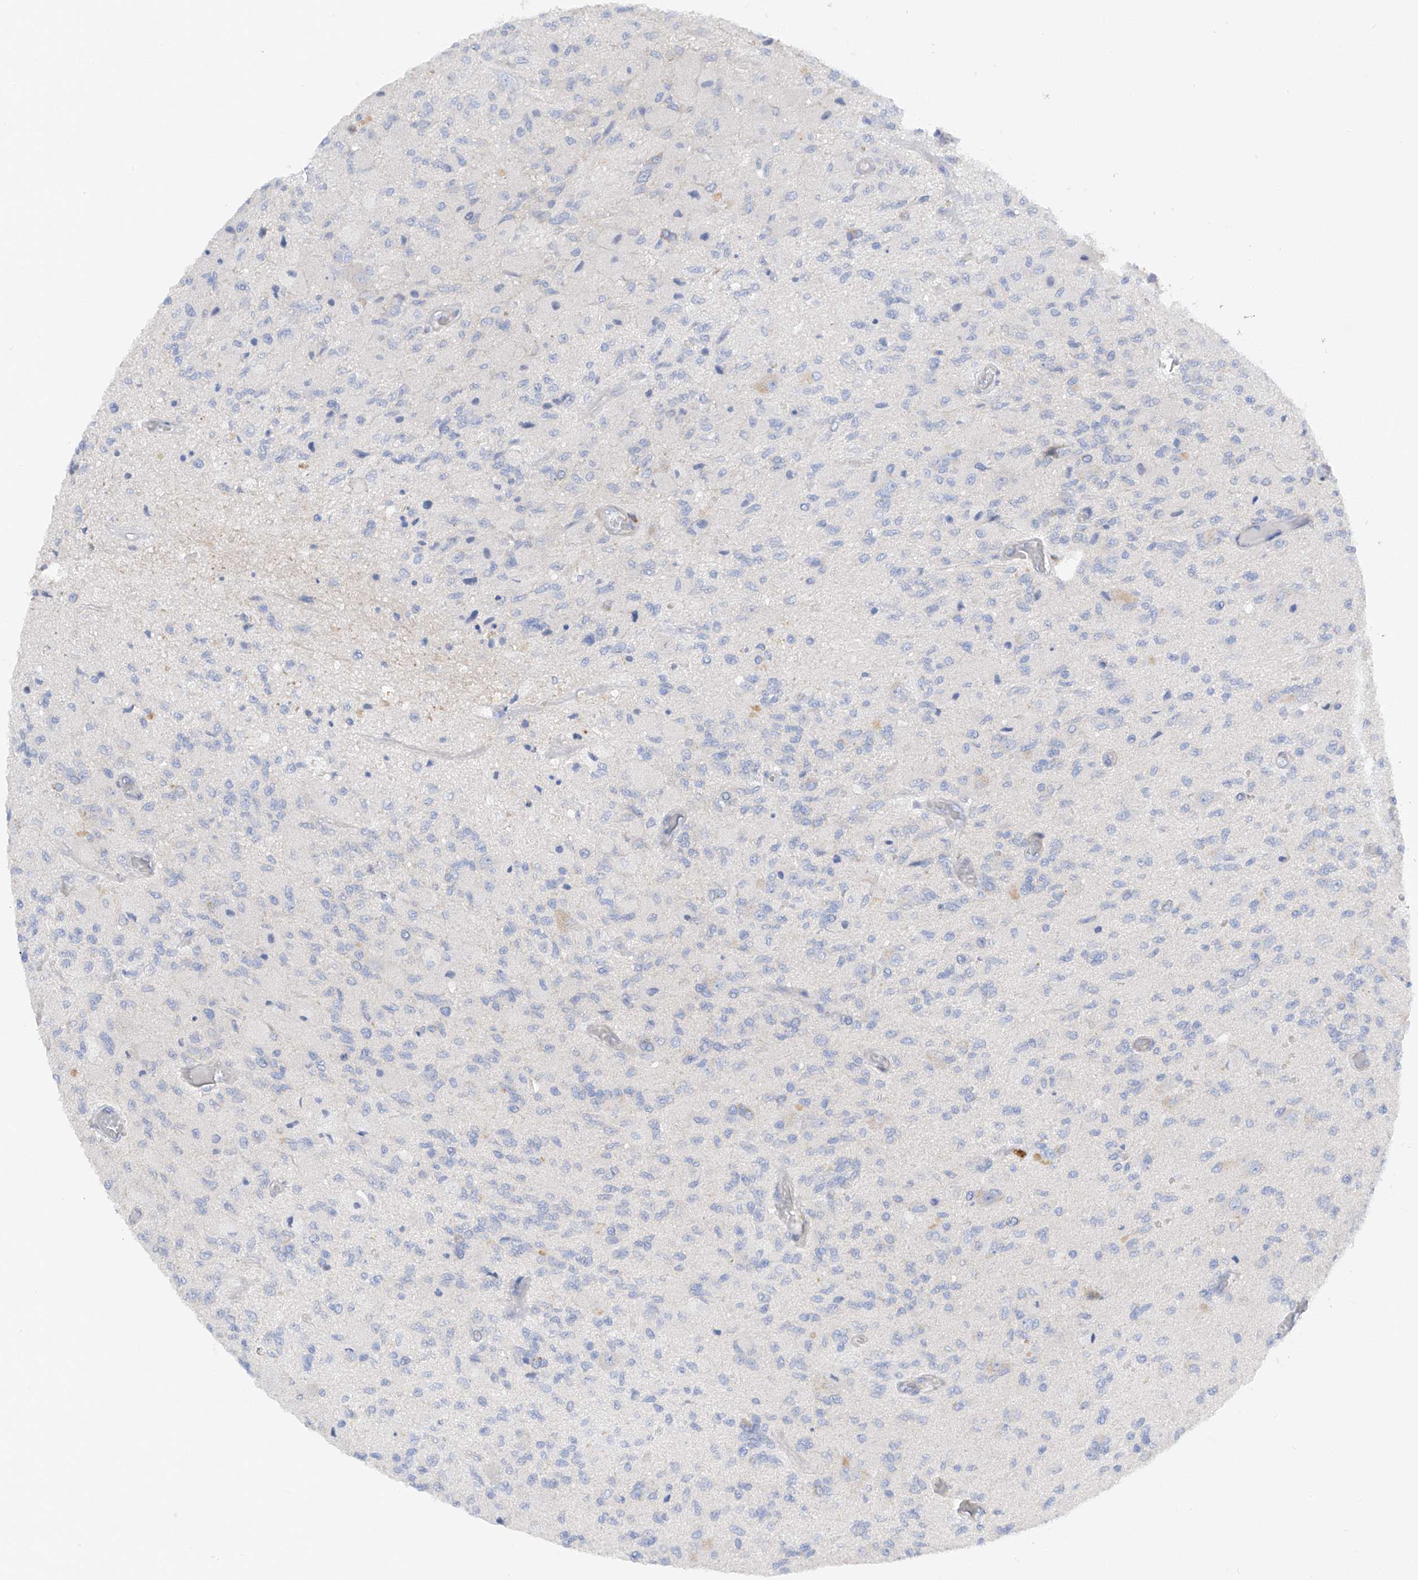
{"staining": {"intensity": "negative", "quantity": "none", "location": "none"}, "tissue": "glioma", "cell_type": "Tumor cells", "image_type": "cancer", "snomed": [{"axis": "morphology", "description": "Normal tissue, NOS"}, {"axis": "morphology", "description": "Glioma, malignant, High grade"}, {"axis": "topography", "description": "Cerebral cortex"}], "caption": "This is an immunohistochemistry photomicrograph of human glioma. There is no positivity in tumor cells.", "gene": "LCA5", "patient": {"sex": "male", "age": 77}}